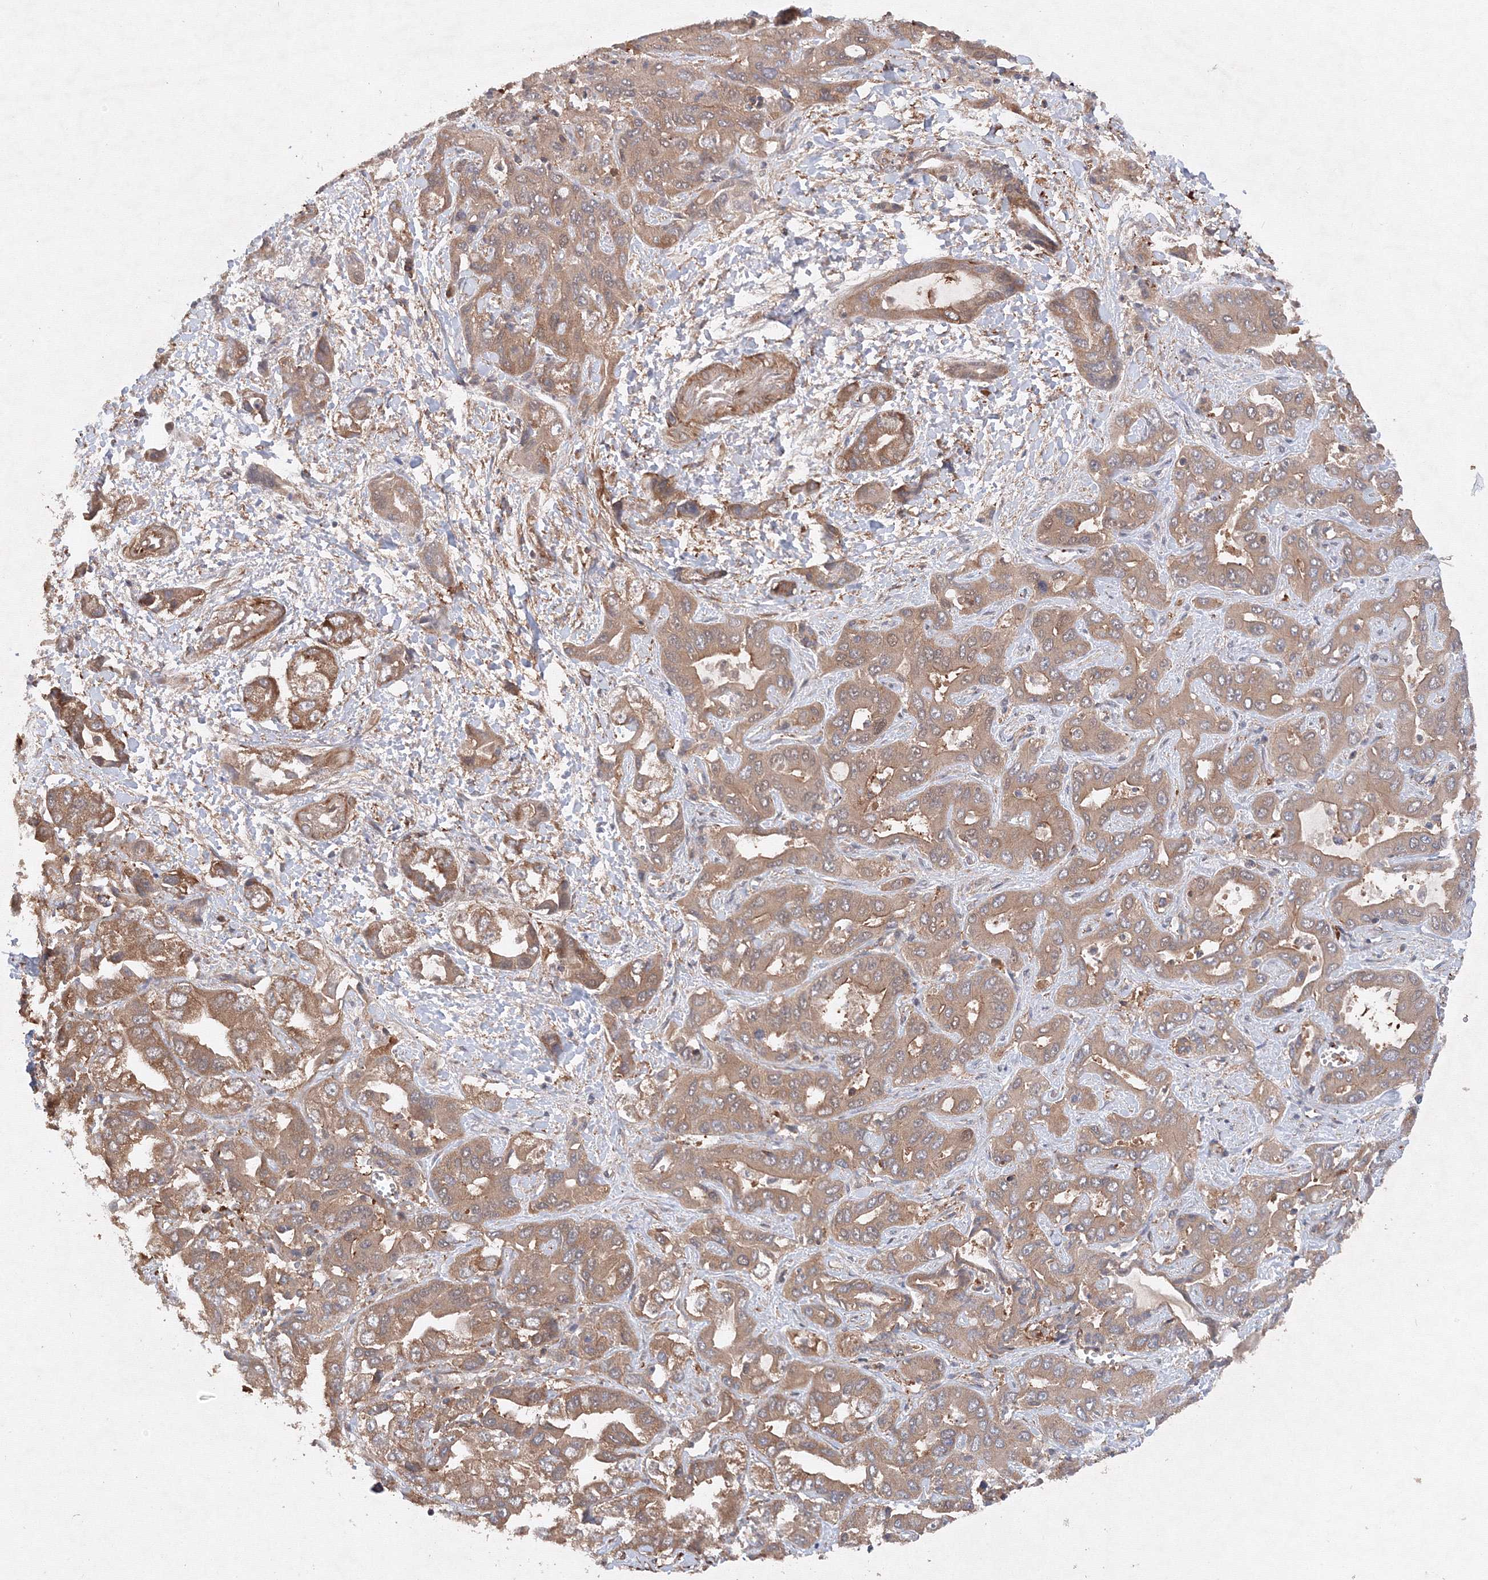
{"staining": {"intensity": "moderate", "quantity": ">75%", "location": "cytoplasmic/membranous"}, "tissue": "liver cancer", "cell_type": "Tumor cells", "image_type": "cancer", "snomed": [{"axis": "morphology", "description": "Cholangiocarcinoma"}, {"axis": "topography", "description": "Liver"}], "caption": "Liver cancer (cholangiocarcinoma) stained with DAB immunohistochemistry (IHC) reveals medium levels of moderate cytoplasmic/membranous positivity in approximately >75% of tumor cells.", "gene": "DCTD", "patient": {"sex": "female", "age": 52}}